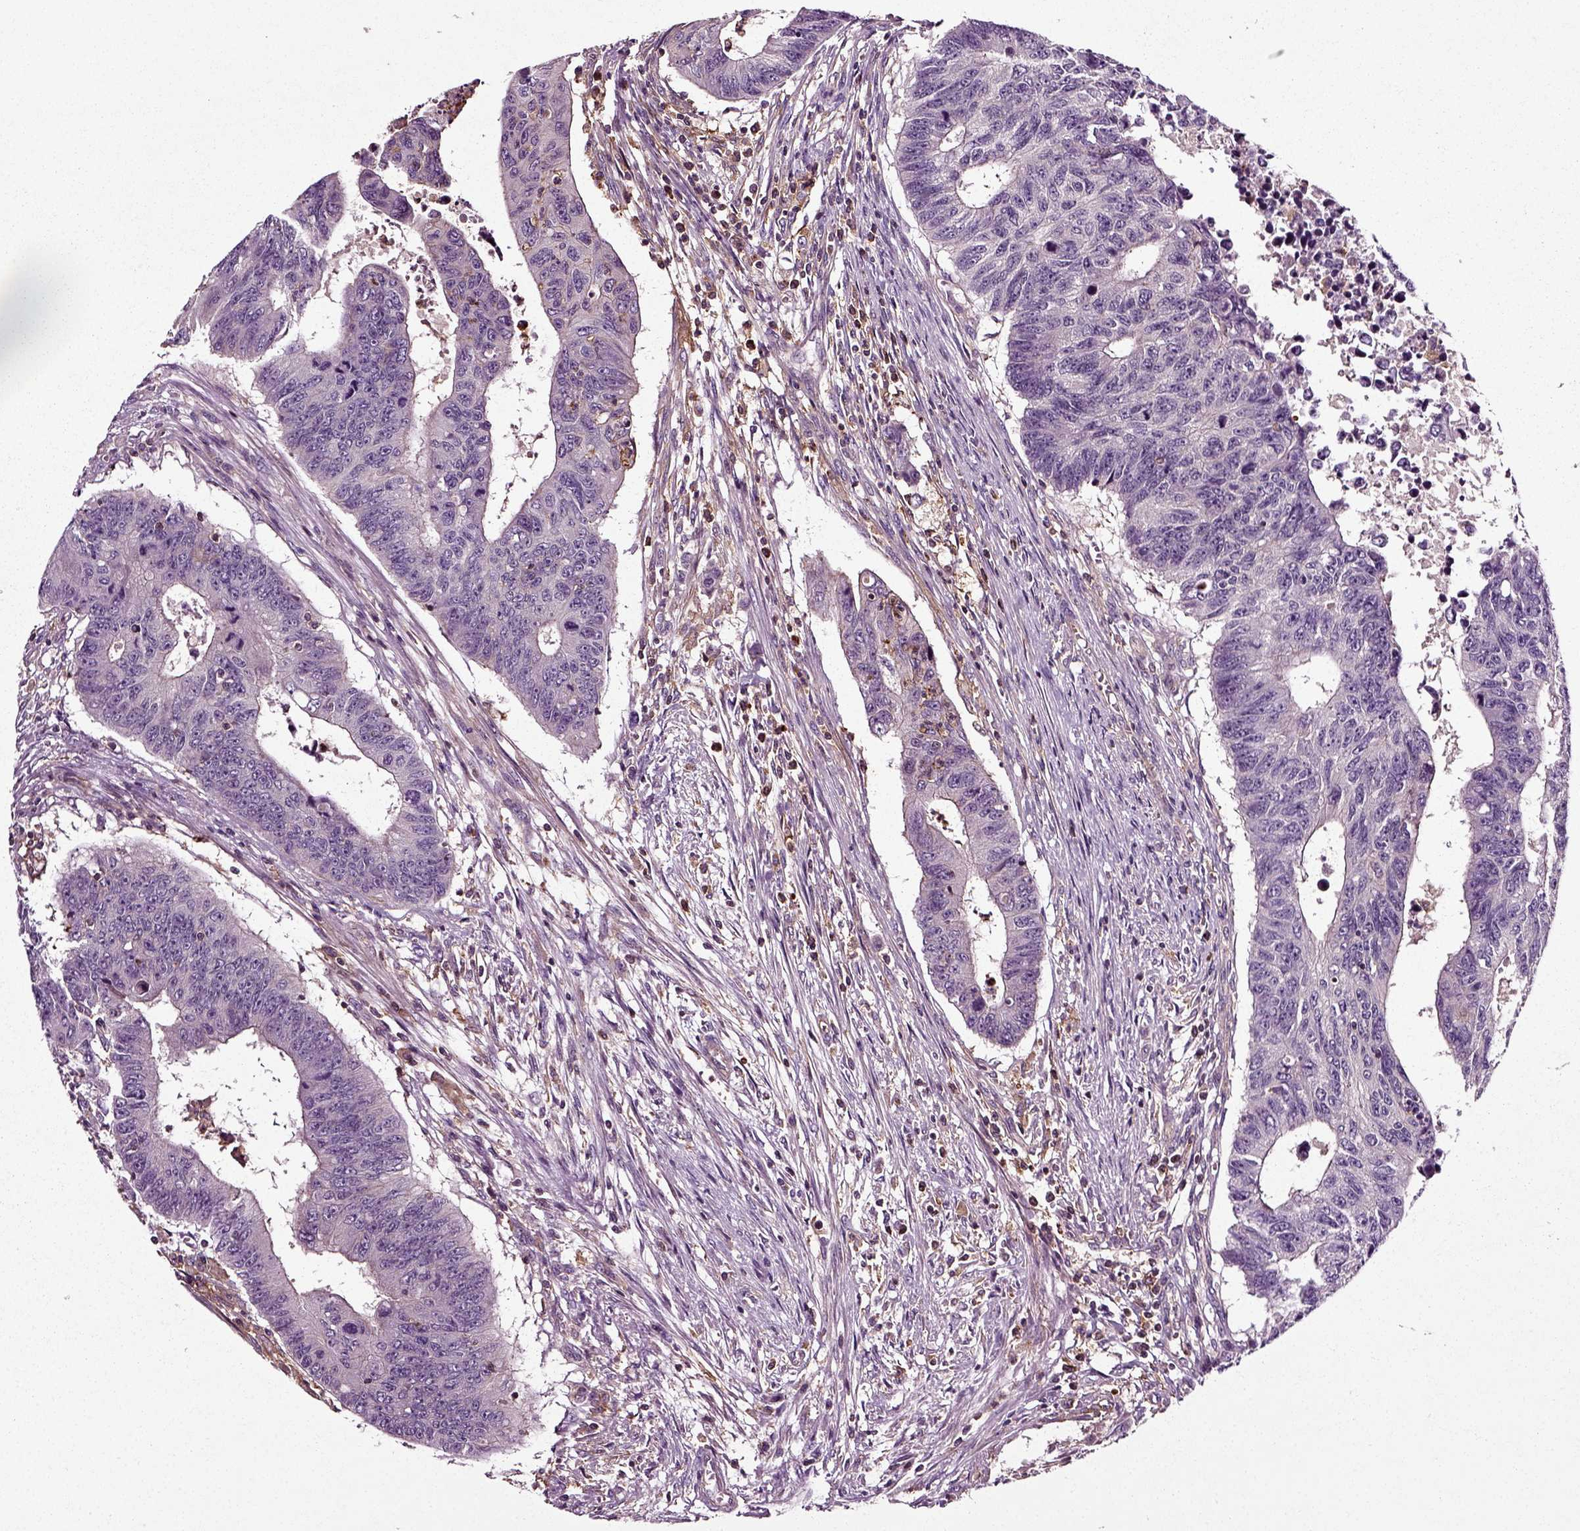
{"staining": {"intensity": "negative", "quantity": "none", "location": "none"}, "tissue": "colorectal cancer", "cell_type": "Tumor cells", "image_type": "cancer", "snomed": [{"axis": "morphology", "description": "Adenocarcinoma, NOS"}, {"axis": "topography", "description": "Rectum"}], "caption": "Tumor cells show no significant staining in colorectal cancer (adenocarcinoma).", "gene": "RHOF", "patient": {"sex": "female", "age": 85}}